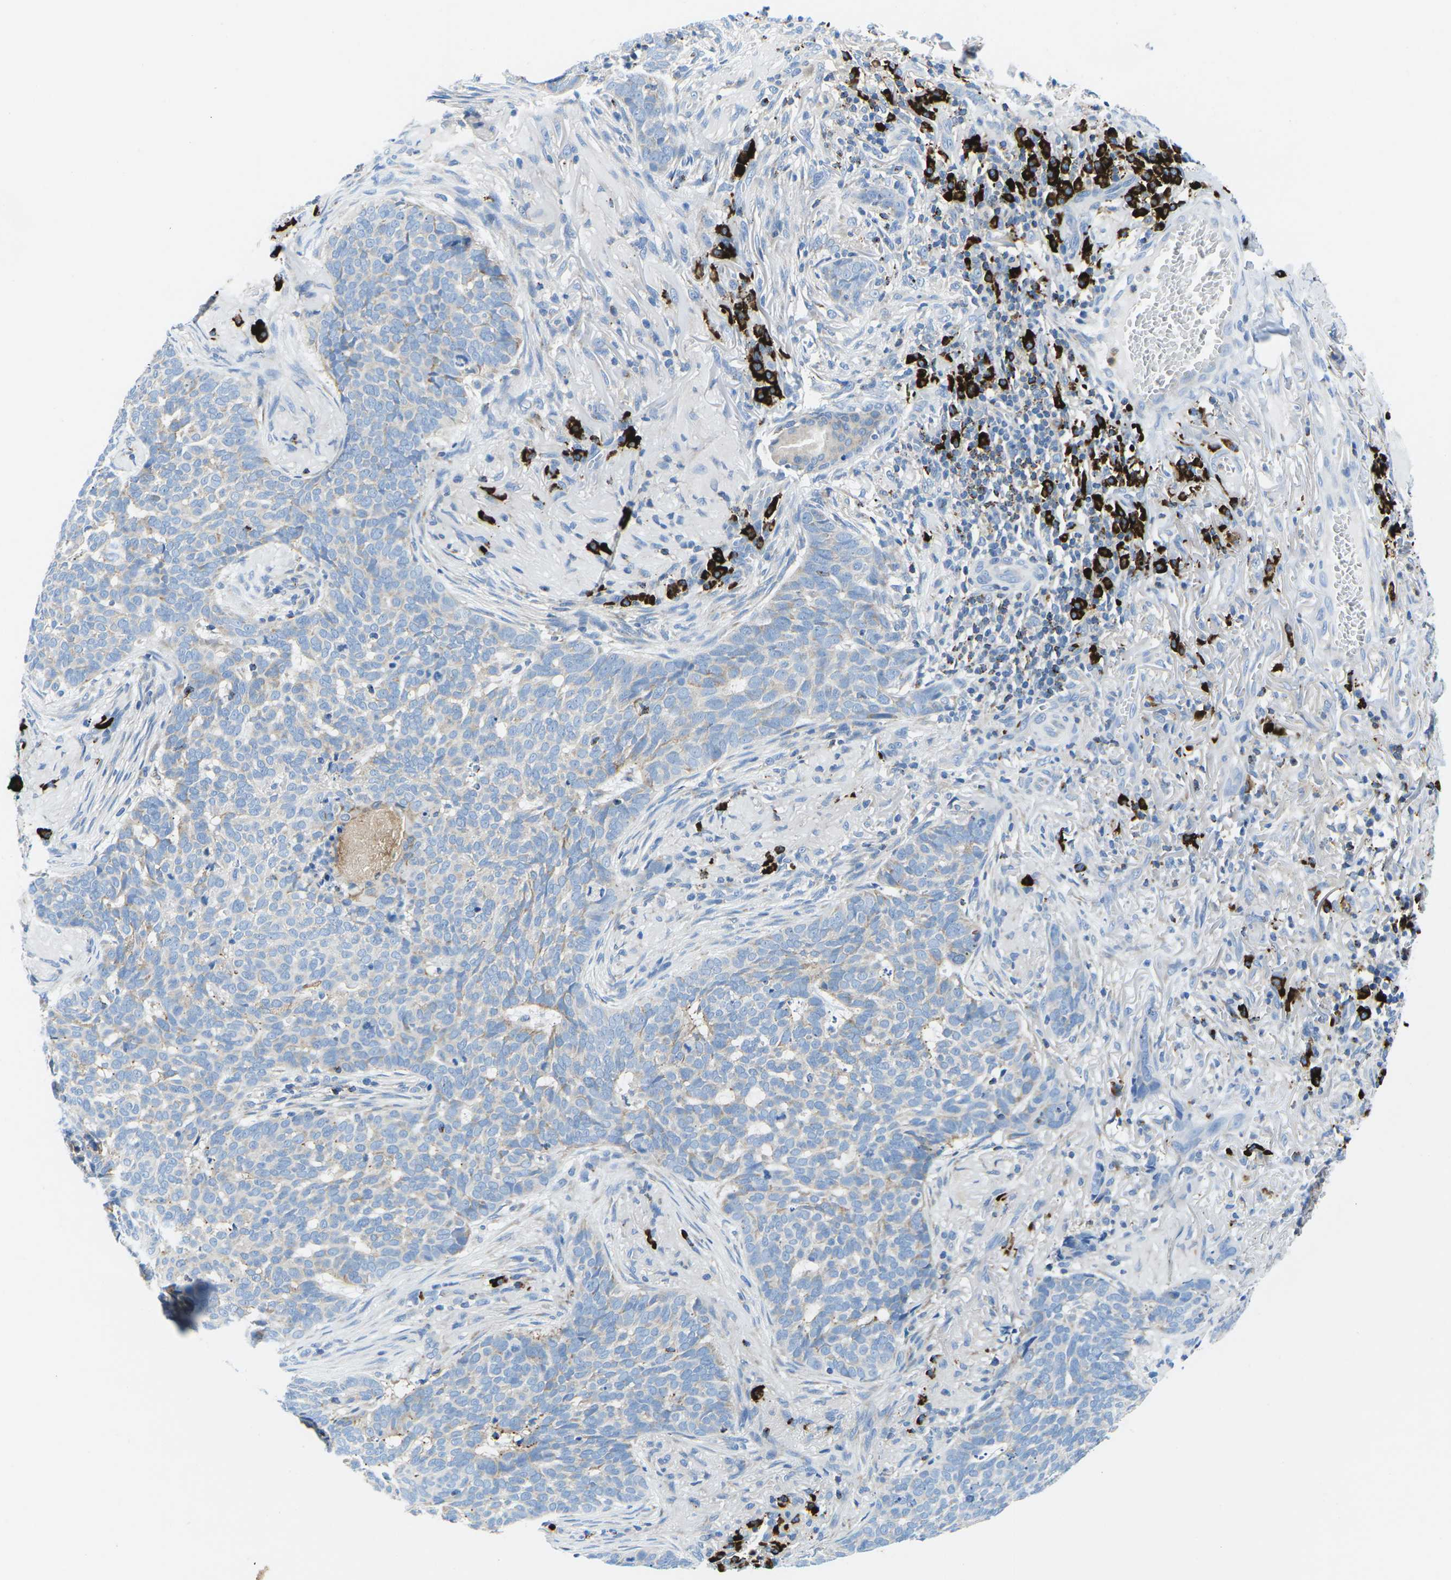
{"staining": {"intensity": "weak", "quantity": "<25%", "location": "cytoplasmic/membranous"}, "tissue": "skin cancer", "cell_type": "Tumor cells", "image_type": "cancer", "snomed": [{"axis": "morphology", "description": "Basal cell carcinoma"}, {"axis": "topography", "description": "Skin"}], "caption": "Tumor cells show no significant staining in skin basal cell carcinoma. The staining was performed using DAB (3,3'-diaminobenzidine) to visualize the protein expression in brown, while the nuclei were stained in blue with hematoxylin (Magnification: 20x).", "gene": "MC4R", "patient": {"sex": "male", "age": 85}}